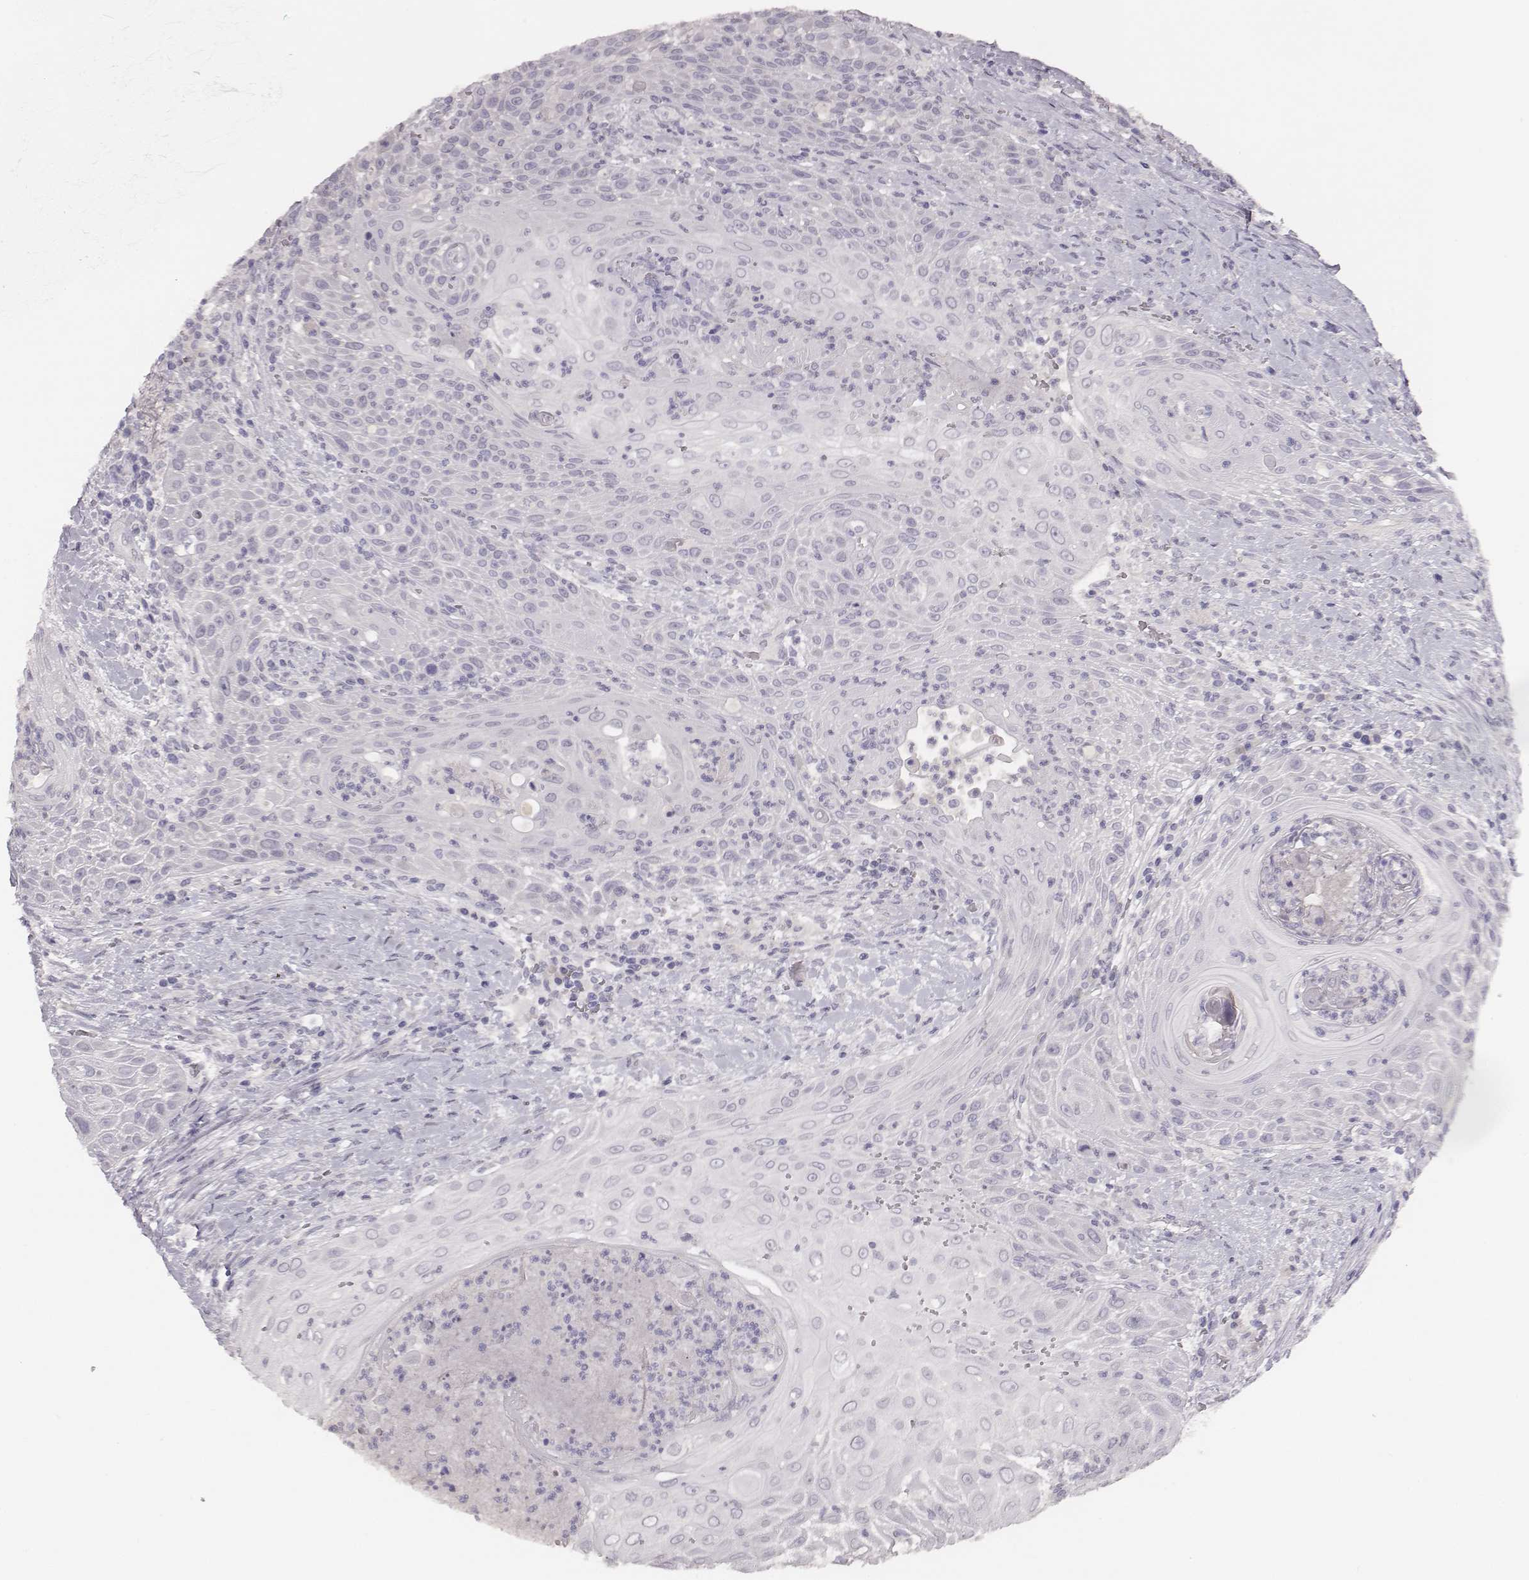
{"staining": {"intensity": "negative", "quantity": "none", "location": "none"}, "tissue": "head and neck cancer", "cell_type": "Tumor cells", "image_type": "cancer", "snomed": [{"axis": "morphology", "description": "Squamous cell carcinoma, NOS"}, {"axis": "topography", "description": "Head-Neck"}], "caption": "Immunohistochemistry histopathology image of human head and neck cancer stained for a protein (brown), which exhibits no positivity in tumor cells.", "gene": "MYH6", "patient": {"sex": "male", "age": 69}}